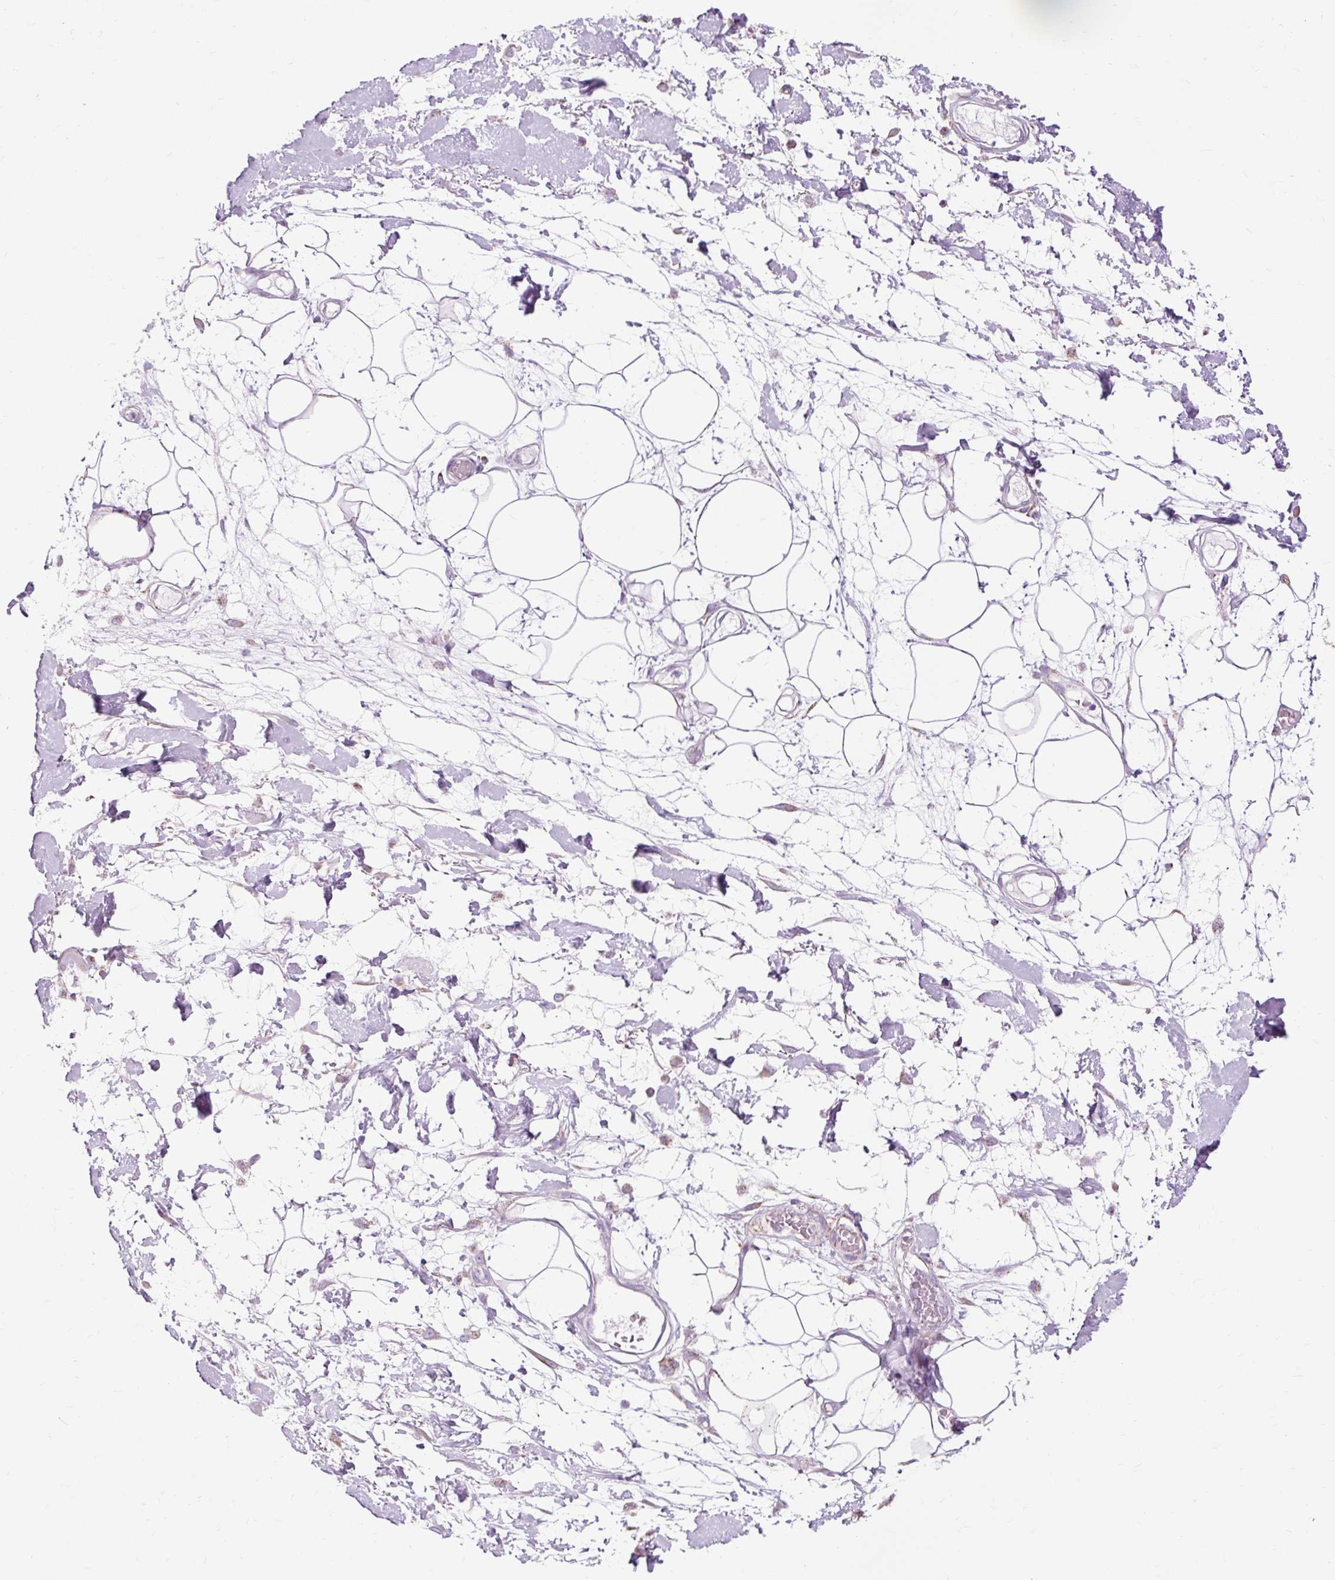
{"staining": {"intensity": "negative", "quantity": "none", "location": "none"}, "tissue": "adipose tissue", "cell_type": "Adipocytes", "image_type": "normal", "snomed": [{"axis": "morphology", "description": "Normal tissue, NOS"}, {"axis": "topography", "description": "Vulva"}, {"axis": "topography", "description": "Peripheral nerve tissue"}], "caption": "Protein analysis of normal adipose tissue shows no significant staining in adipocytes.", "gene": "DLAT", "patient": {"sex": "female", "age": 68}}